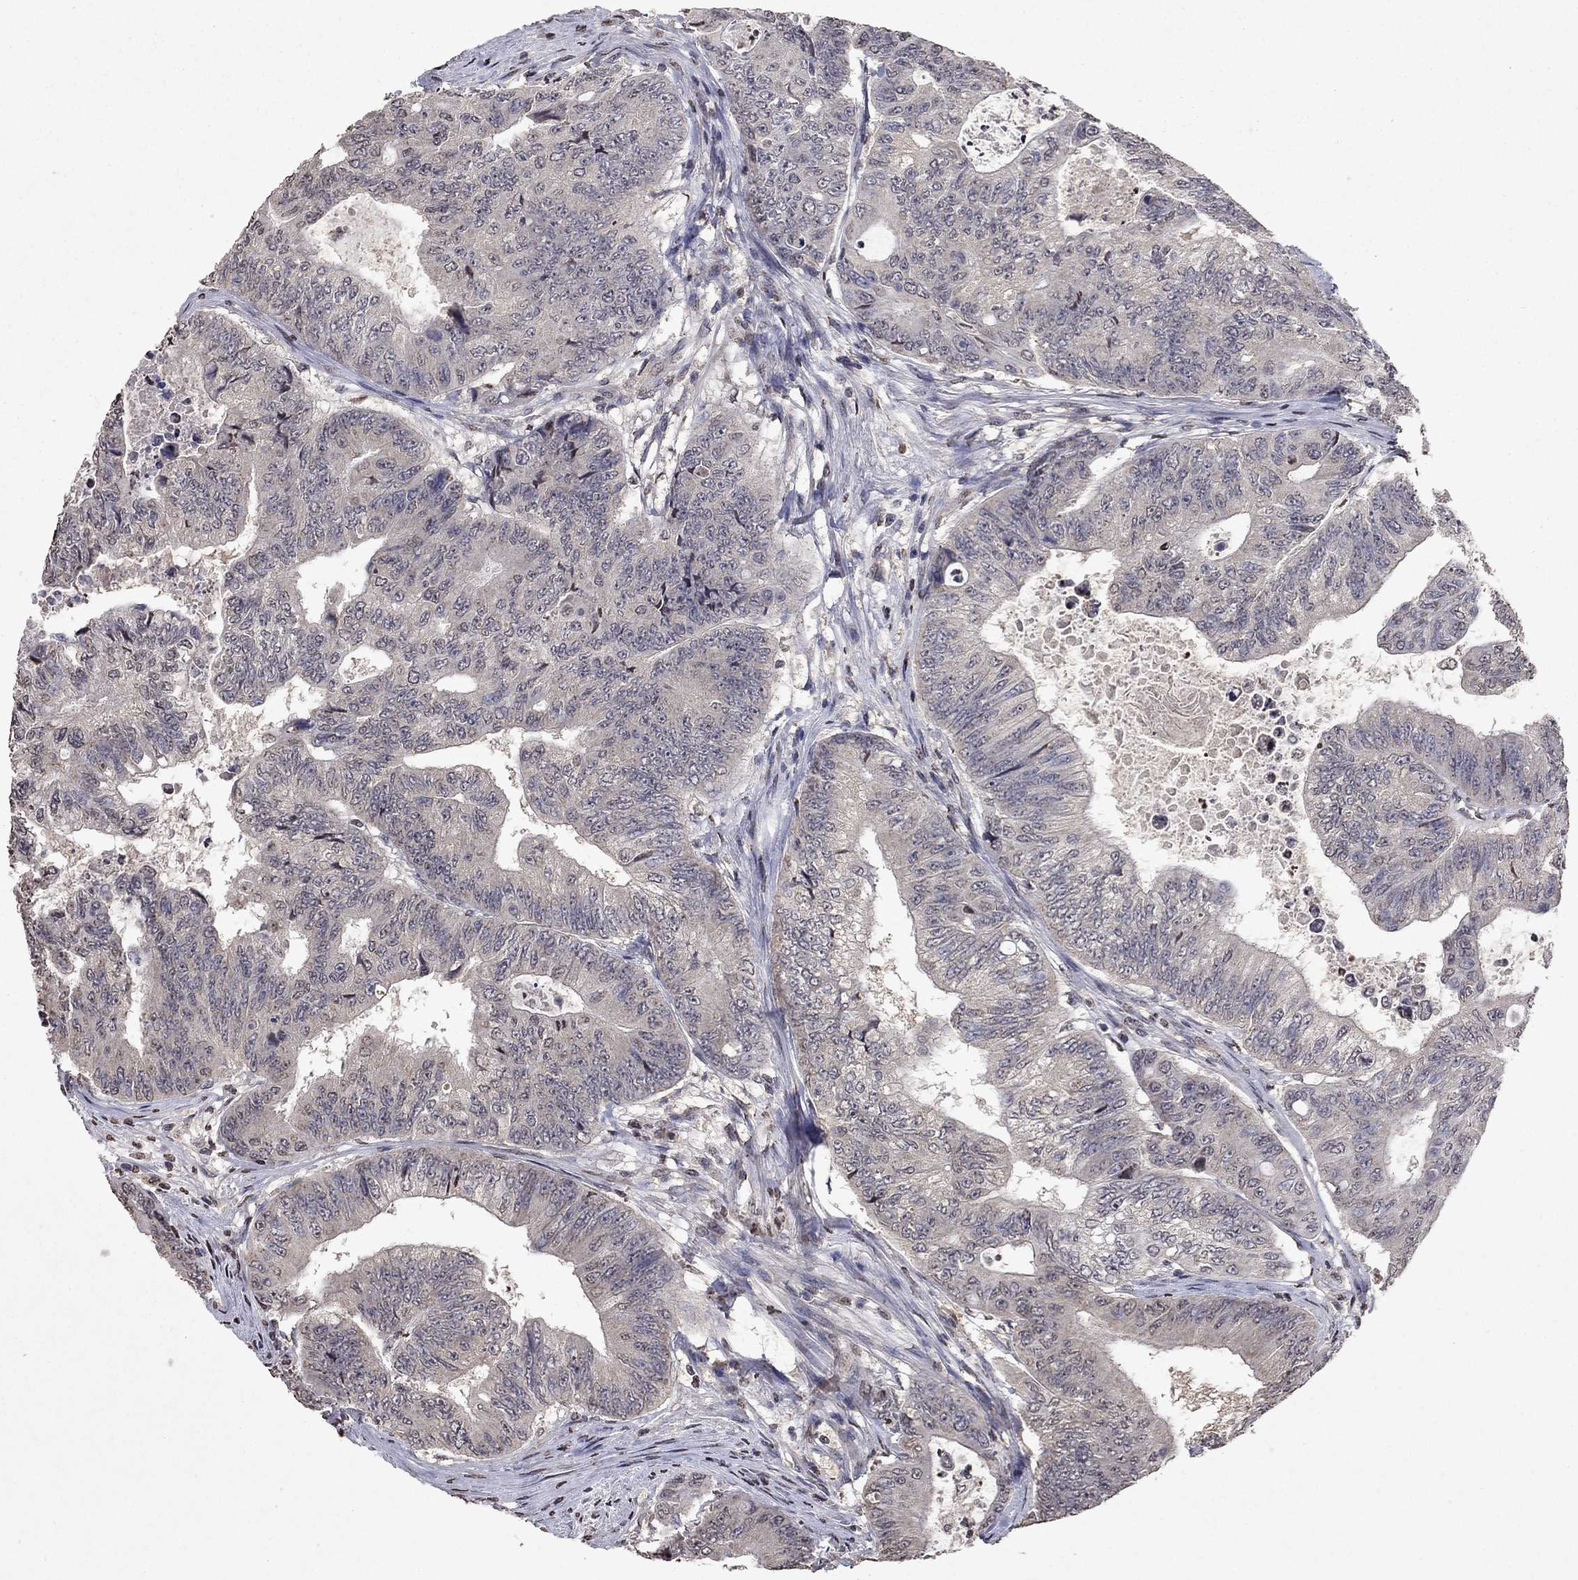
{"staining": {"intensity": "negative", "quantity": "none", "location": "none"}, "tissue": "colorectal cancer", "cell_type": "Tumor cells", "image_type": "cancer", "snomed": [{"axis": "morphology", "description": "Adenocarcinoma, NOS"}, {"axis": "topography", "description": "Colon"}], "caption": "Colorectal cancer was stained to show a protein in brown. There is no significant staining in tumor cells.", "gene": "TTC38", "patient": {"sex": "female", "age": 48}}